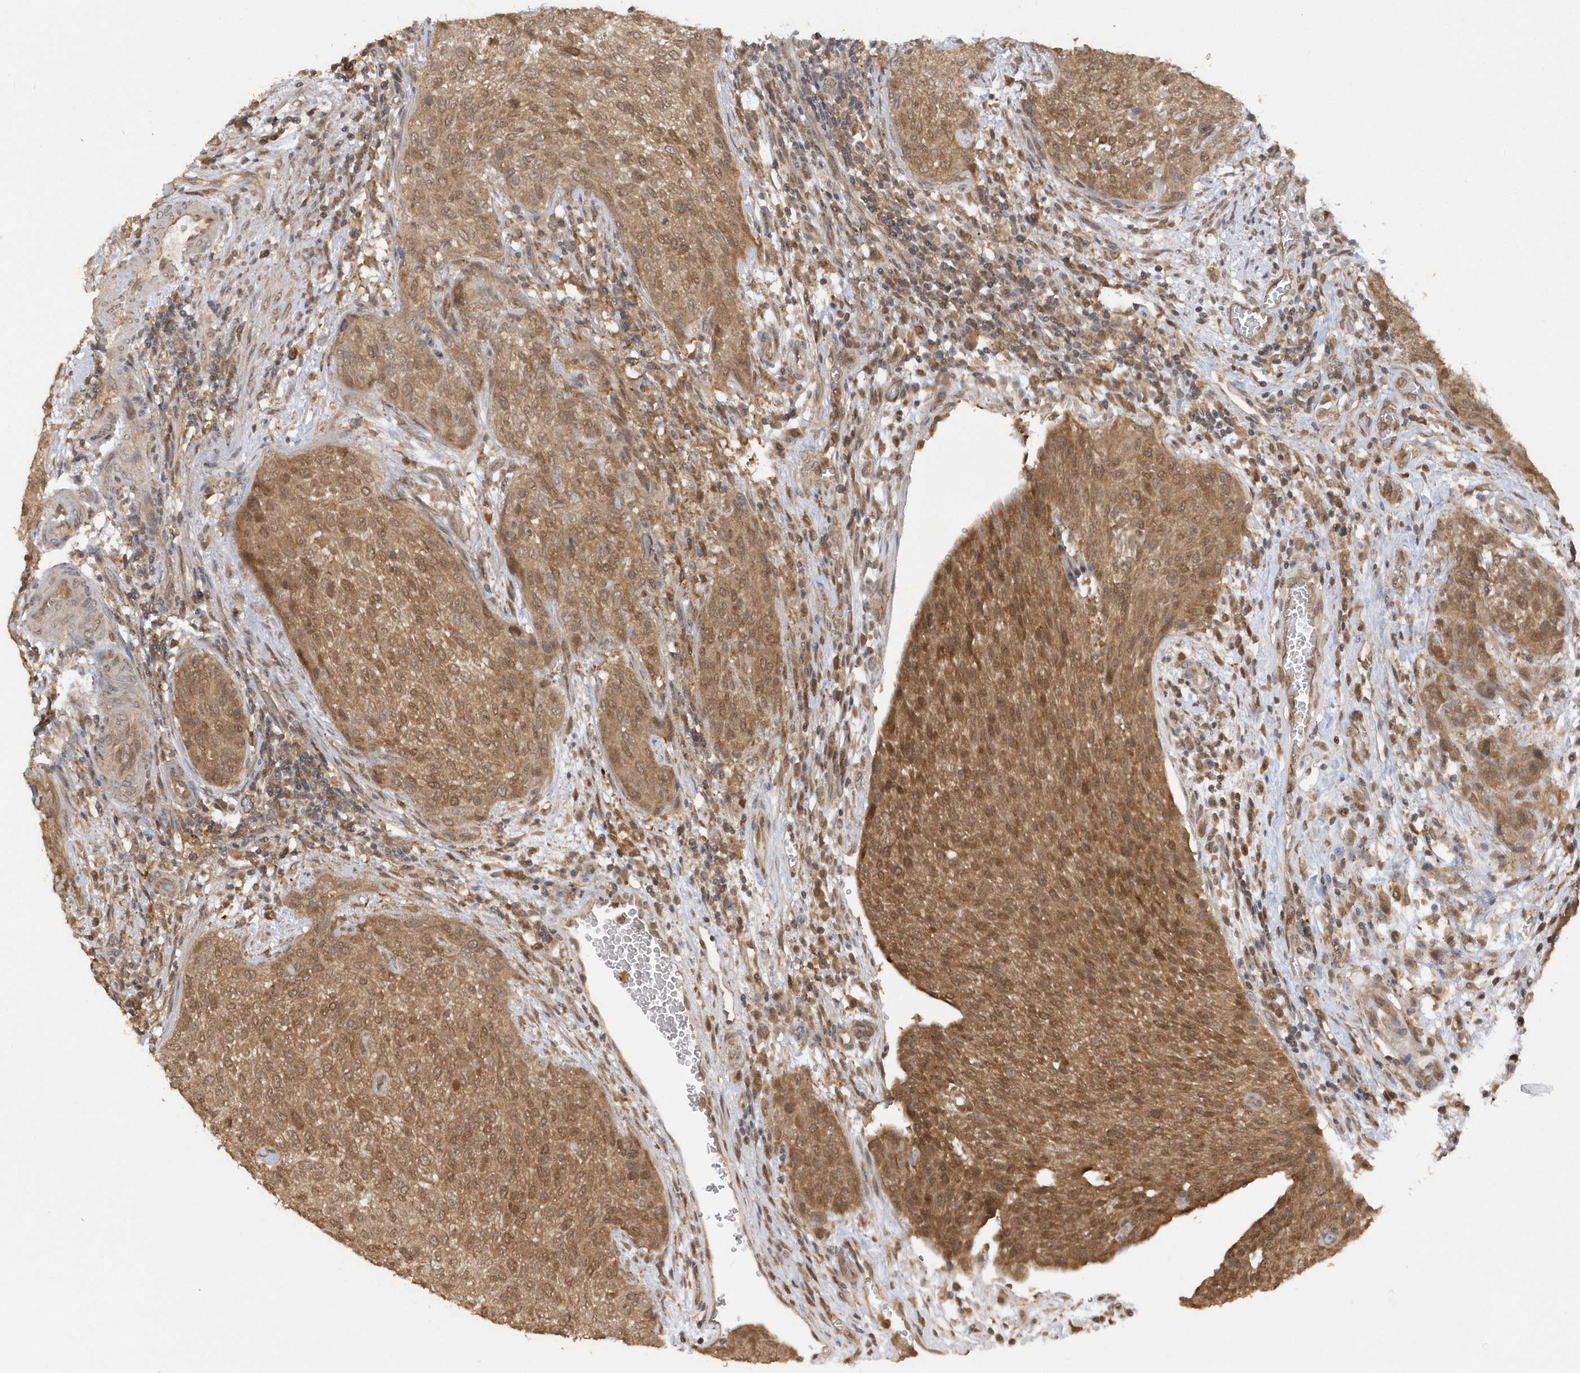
{"staining": {"intensity": "moderate", "quantity": ">75%", "location": "cytoplasmic/membranous,nuclear"}, "tissue": "urothelial cancer", "cell_type": "Tumor cells", "image_type": "cancer", "snomed": [{"axis": "morphology", "description": "Urothelial carcinoma, High grade"}, {"axis": "topography", "description": "Urinary bladder"}], "caption": "Moderate cytoplasmic/membranous and nuclear staining is seen in approximately >75% of tumor cells in urothelial cancer. (IHC, brightfield microscopy, high magnification).", "gene": "RPE", "patient": {"sex": "male", "age": 35}}